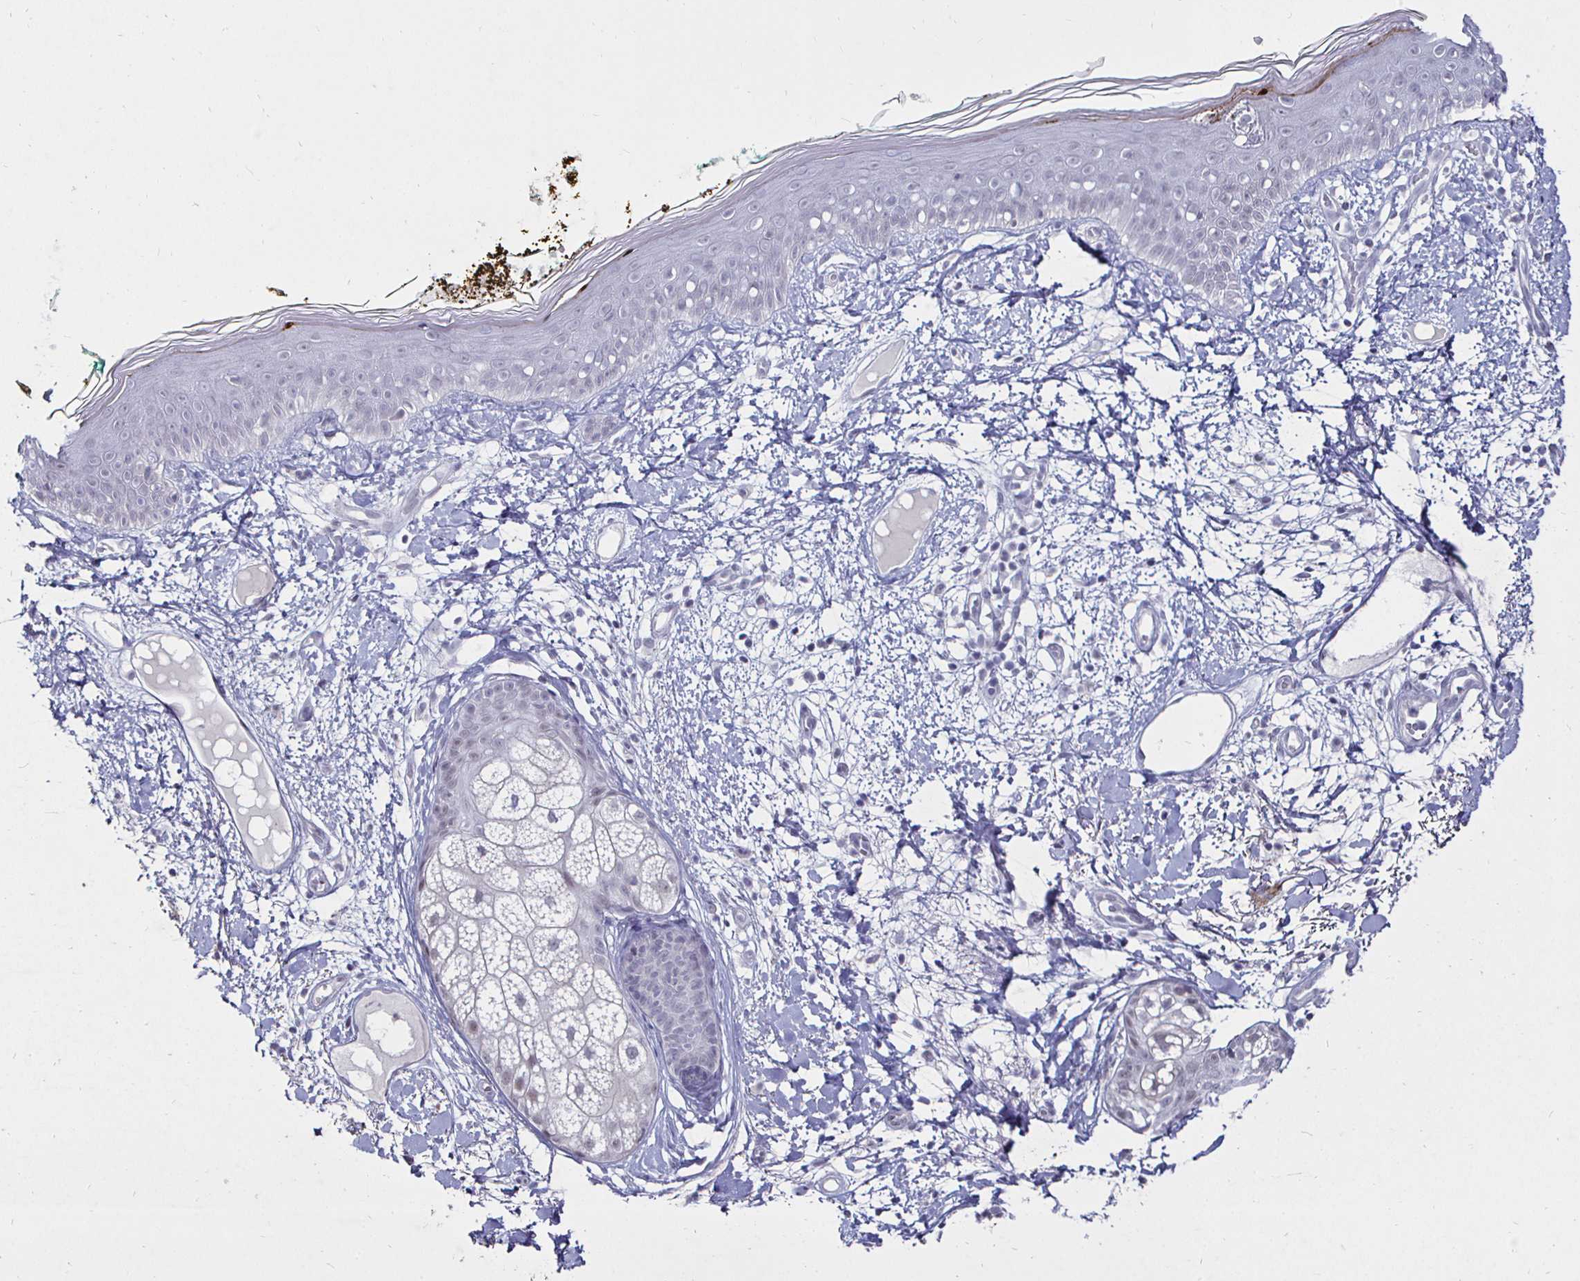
{"staining": {"intensity": "negative", "quantity": "none", "location": "none"}, "tissue": "skin", "cell_type": "Fibroblasts", "image_type": "normal", "snomed": [{"axis": "morphology", "description": "Normal tissue, NOS"}, {"axis": "topography", "description": "Skin"}], "caption": "The micrograph reveals no staining of fibroblasts in unremarkable skin.", "gene": "MLH1", "patient": {"sex": "female", "age": 34}}